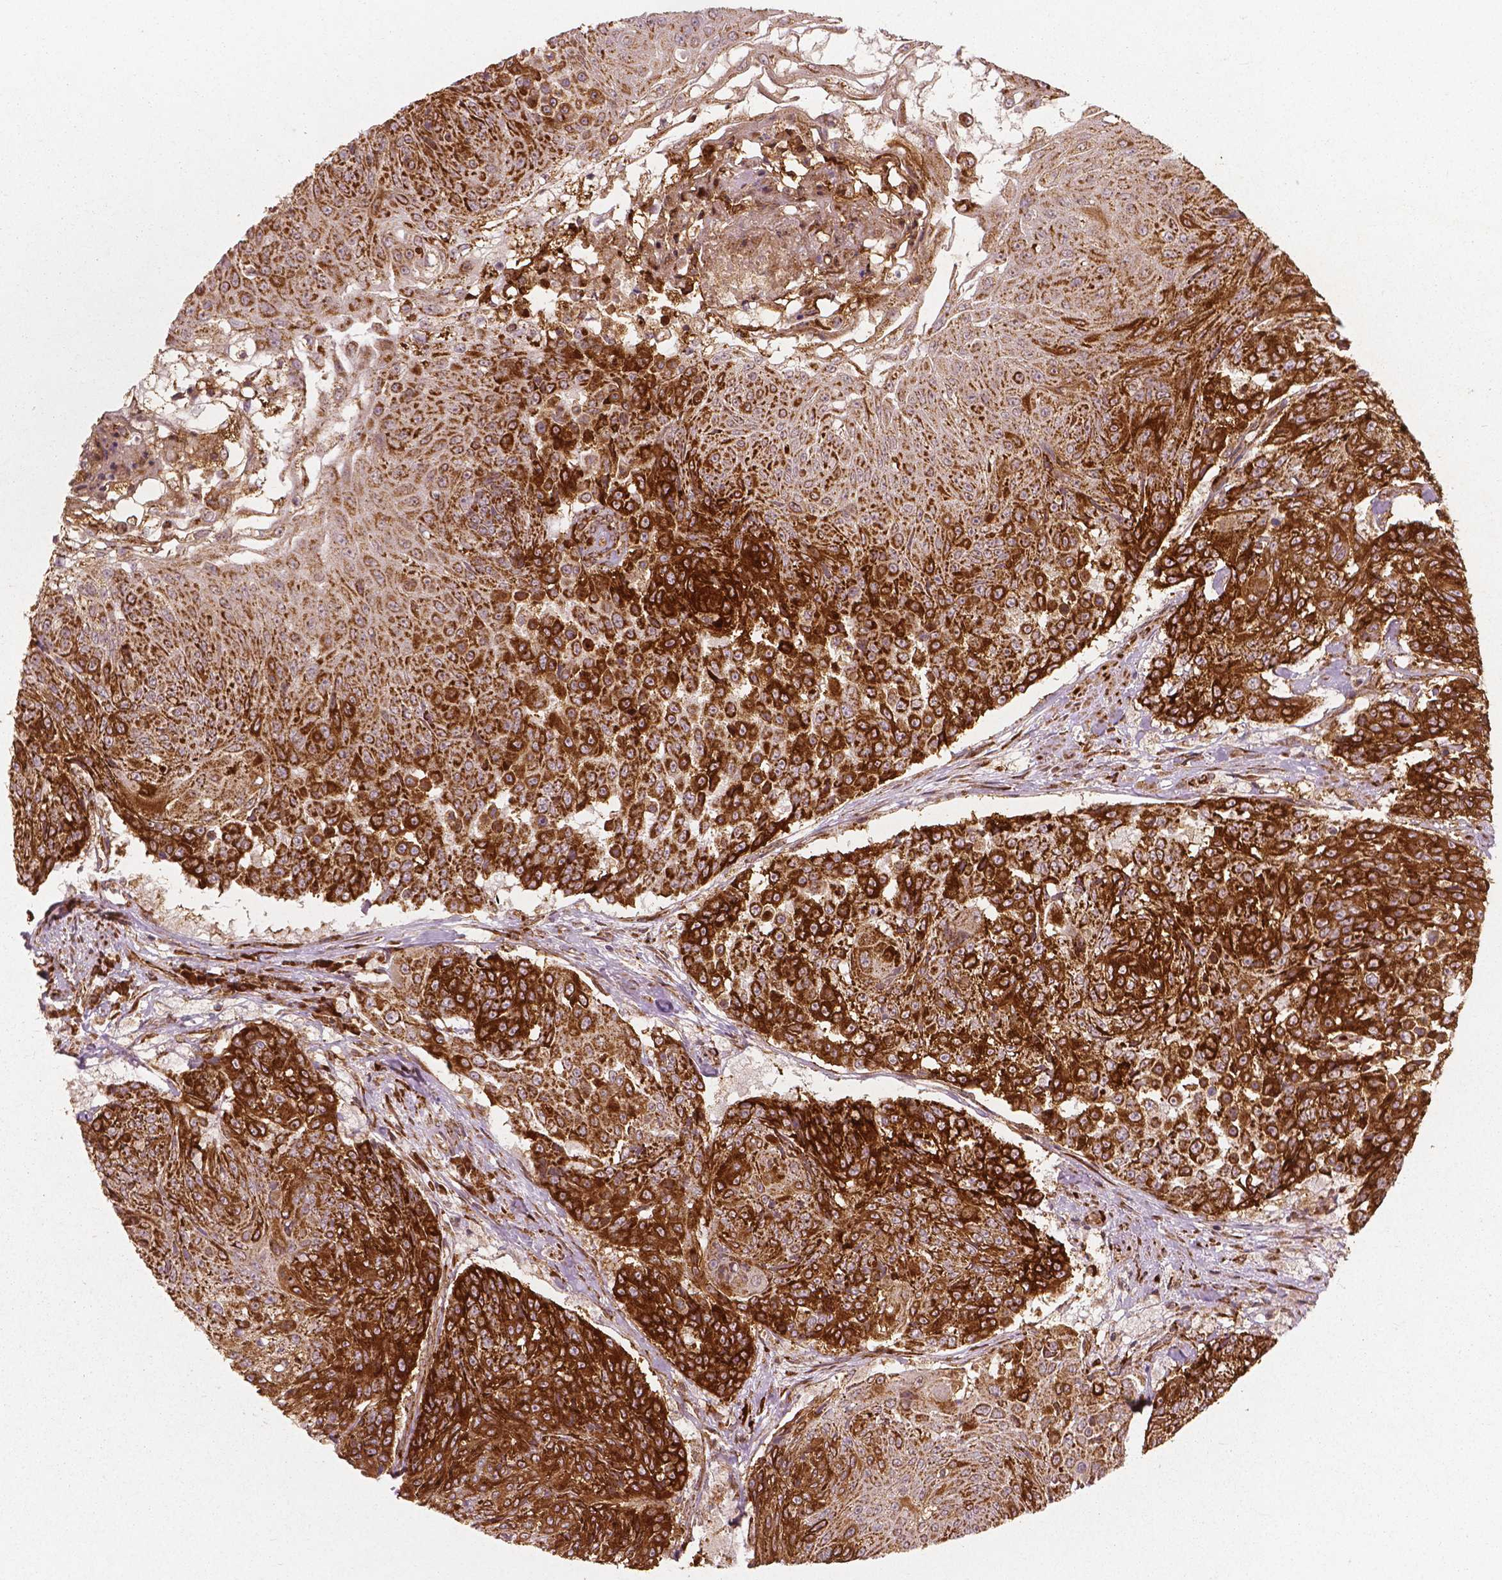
{"staining": {"intensity": "strong", "quantity": ">75%", "location": "cytoplasmic/membranous"}, "tissue": "urothelial cancer", "cell_type": "Tumor cells", "image_type": "cancer", "snomed": [{"axis": "morphology", "description": "Urothelial carcinoma, High grade"}, {"axis": "topography", "description": "Urinary bladder"}], "caption": "Urothelial carcinoma (high-grade) stained for a protein (brown) reveals strong cytoplasmic/membranous positive positivity in about >75% of tumor cells.", "gene": "PGAM5", "patient": {"sex": "female", "age": 63}}